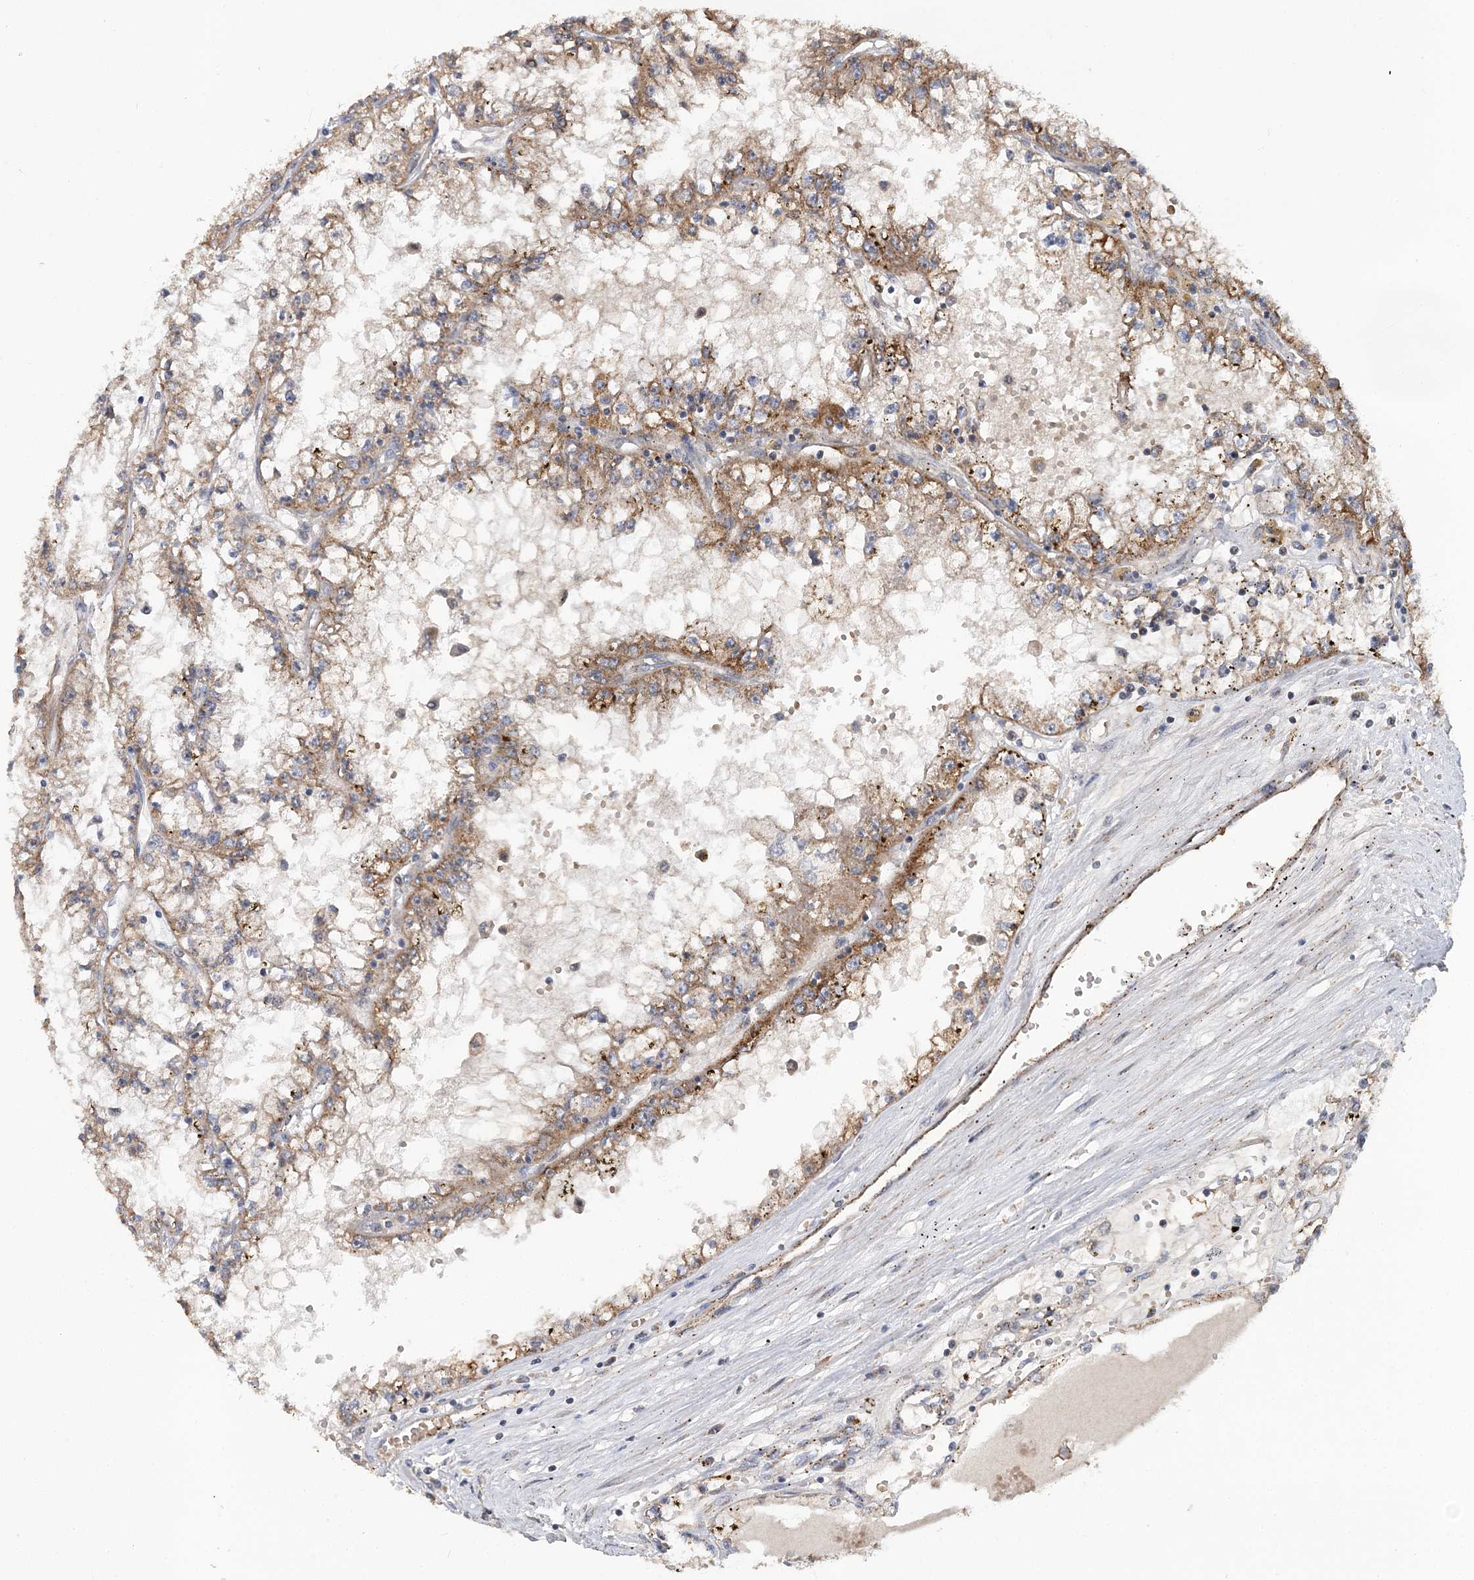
{"staining": {"intensity": "moderate", "quantity": ">75%", "location": "cytoplasmic/membranous"}, "tissue": "renal cancer", "cell_type": "Tumor cells", "image_type": "cancer", "snomed": [{"axis": "morphology", "description": "Adenocarcinoma, NOS"}, {"axis": "topography", "description": "Kidney"}], "caption": "Protein staining displays moderate cytoplasmic/membranous staining in approximately >75% of tumor cells in renal cancer.", "gene": "KIF4A", "patient": {"sex": "male", "age": 56}}